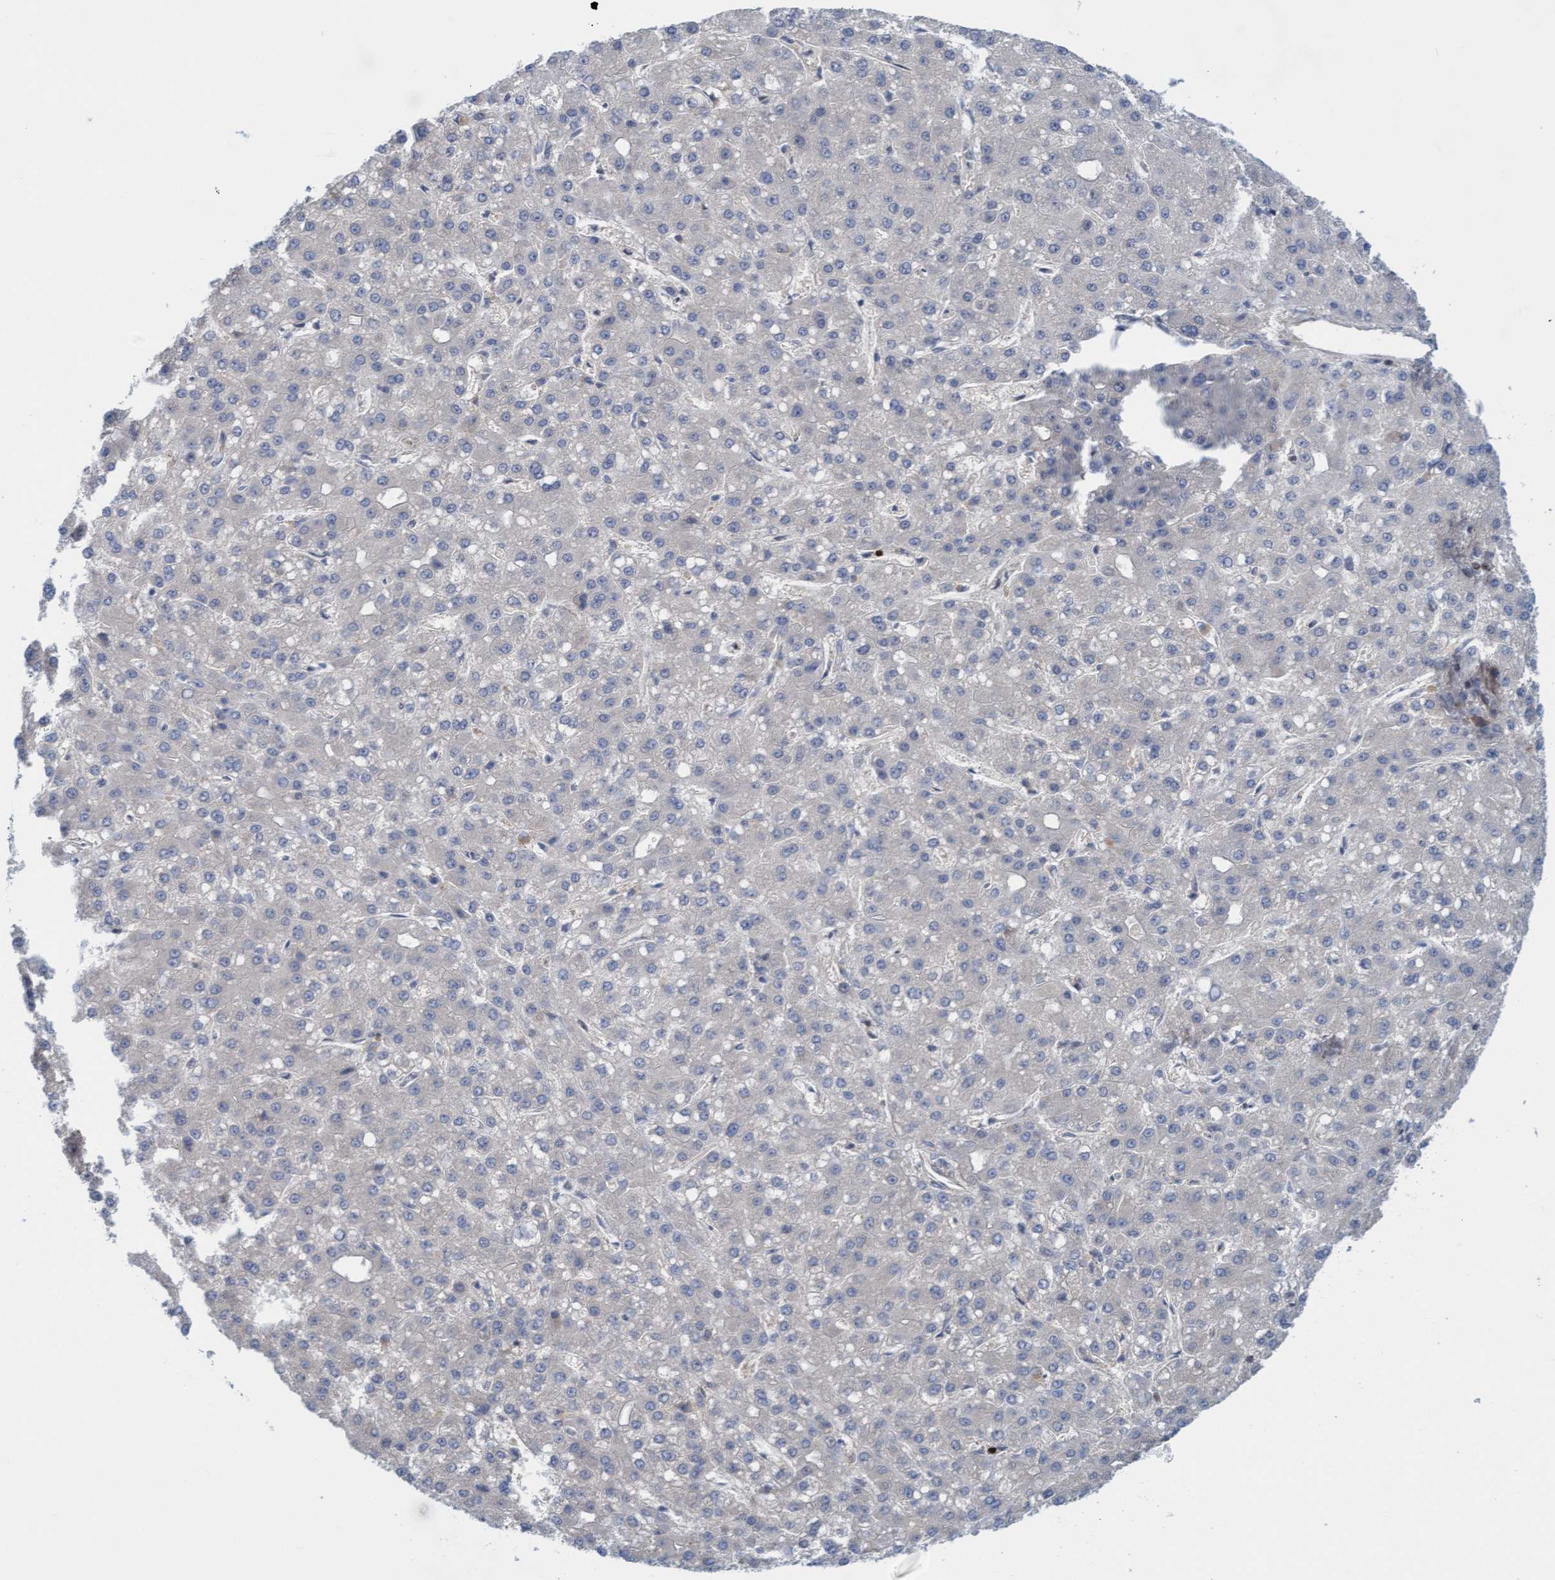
{"staining": {"intensity": "negative", "quantity": "none", "location": "none"}, "tissue": "liver cancer", "cell_type": "Tumor cells", "image_type": "cancer", "snomed": [{"axis": "morphology", "description": "Carcinoma, Hepatocellular, NOS"}, {"axis": "topography", "description": "Liver"}], "caption": "Human hepatocellular carcinoma (liver) stained for a protein using IHC exhibits no positivity in tumor cells.", "gene": "KLHL25", "patient": {"sex": "male", "age": 67}}